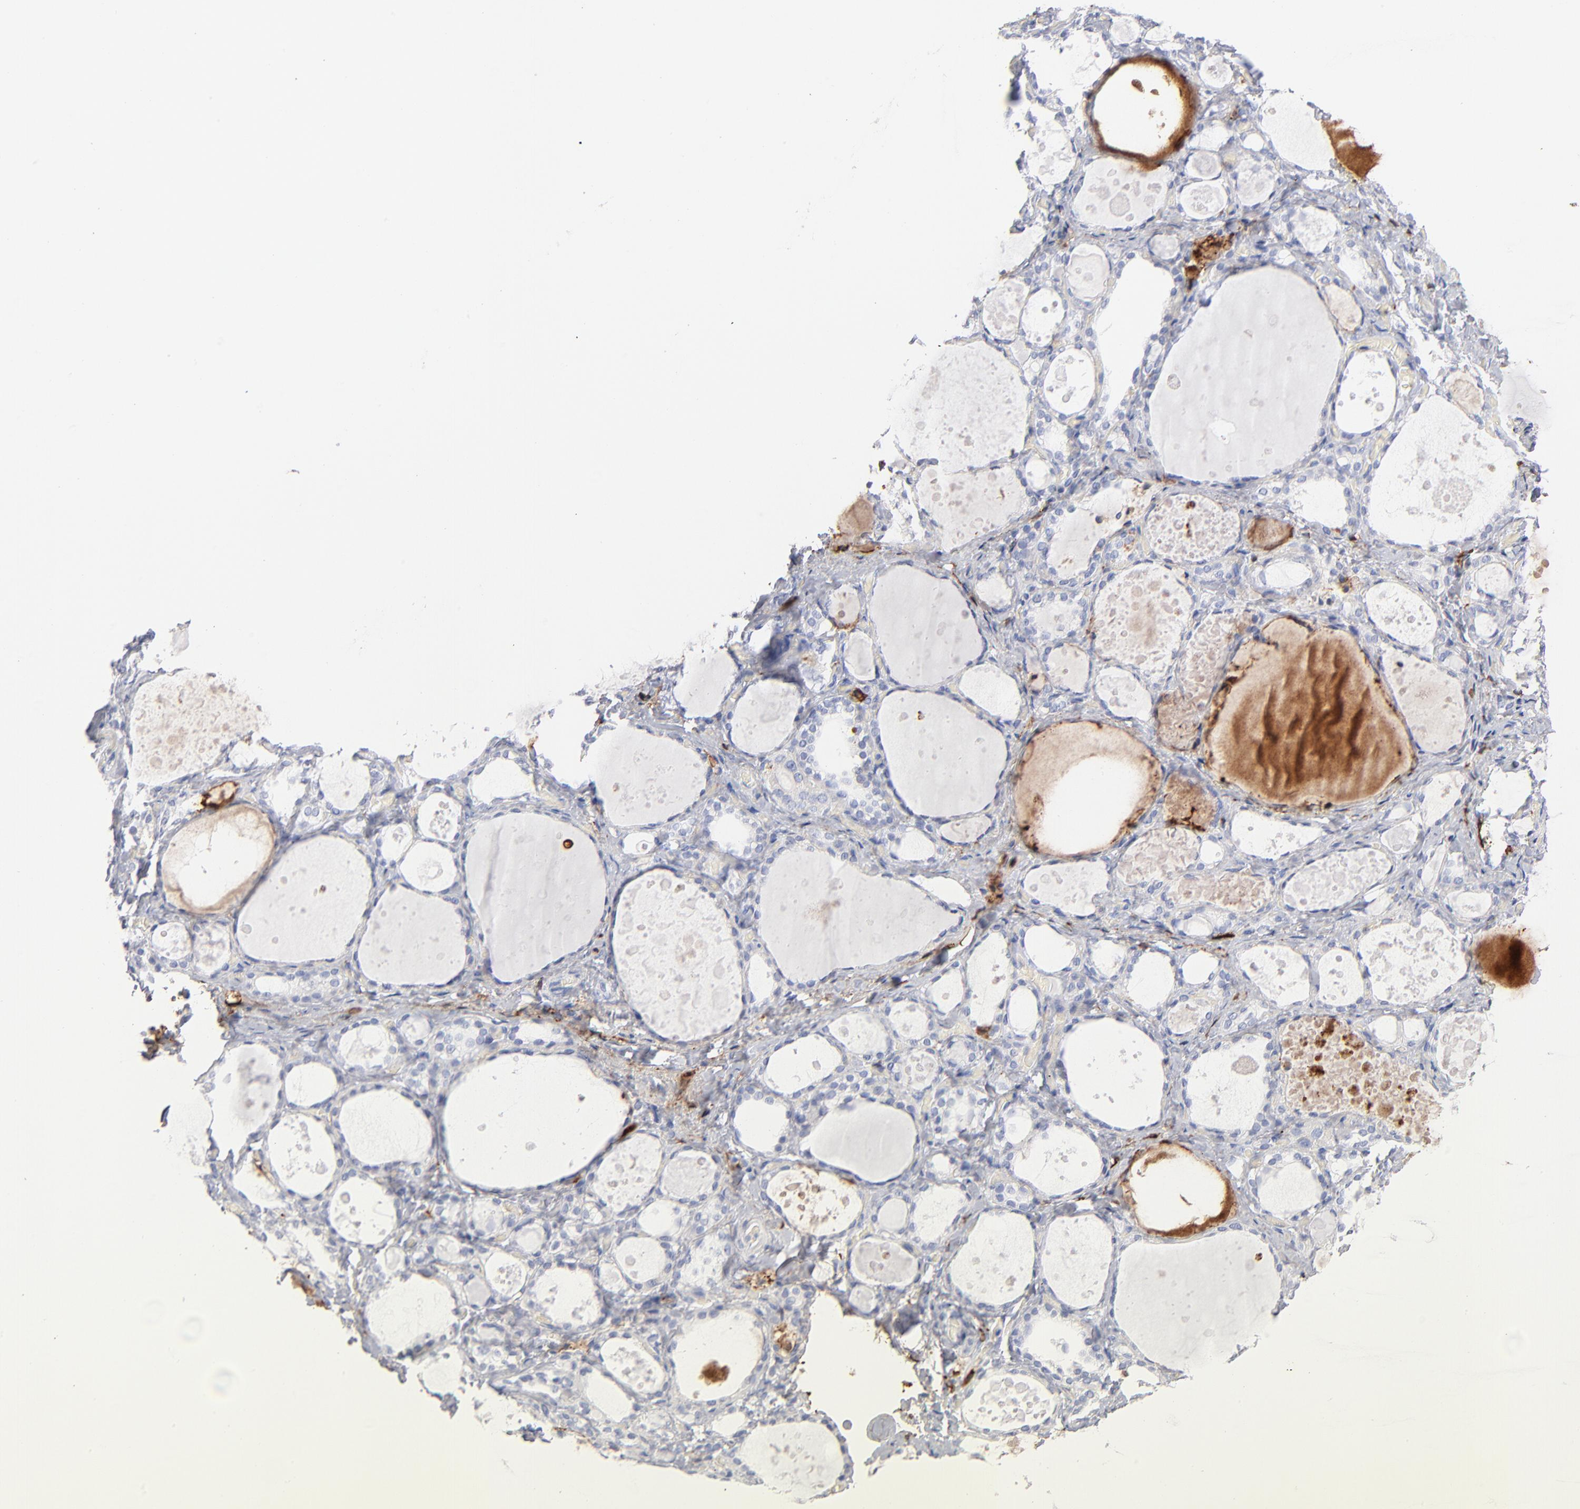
{"staining": {"intensity": "negative", "quantity": "none", "location": "none"}, "tissue": "thyroid gland", "cell_type": "Glandular cells", "image_type": "normal", "snomed": [{"axis": "morphology", "description": "Normal tissue, NOS"}, {"axis": "topography", "description": "Thyroid gland"}], "caption": "Thyroid gland was stained to show a protein in brown. There is no significant positivity in glandular cells. Brightfield microscopy of immunohistochemistry (IHC) stained with DAB (3,3'-diaminobenzidine) (brown) and hematoxylin (blue), captured at high magnification.", "gene": "APOH", "patient": {"sex": "female", "age": 75}}